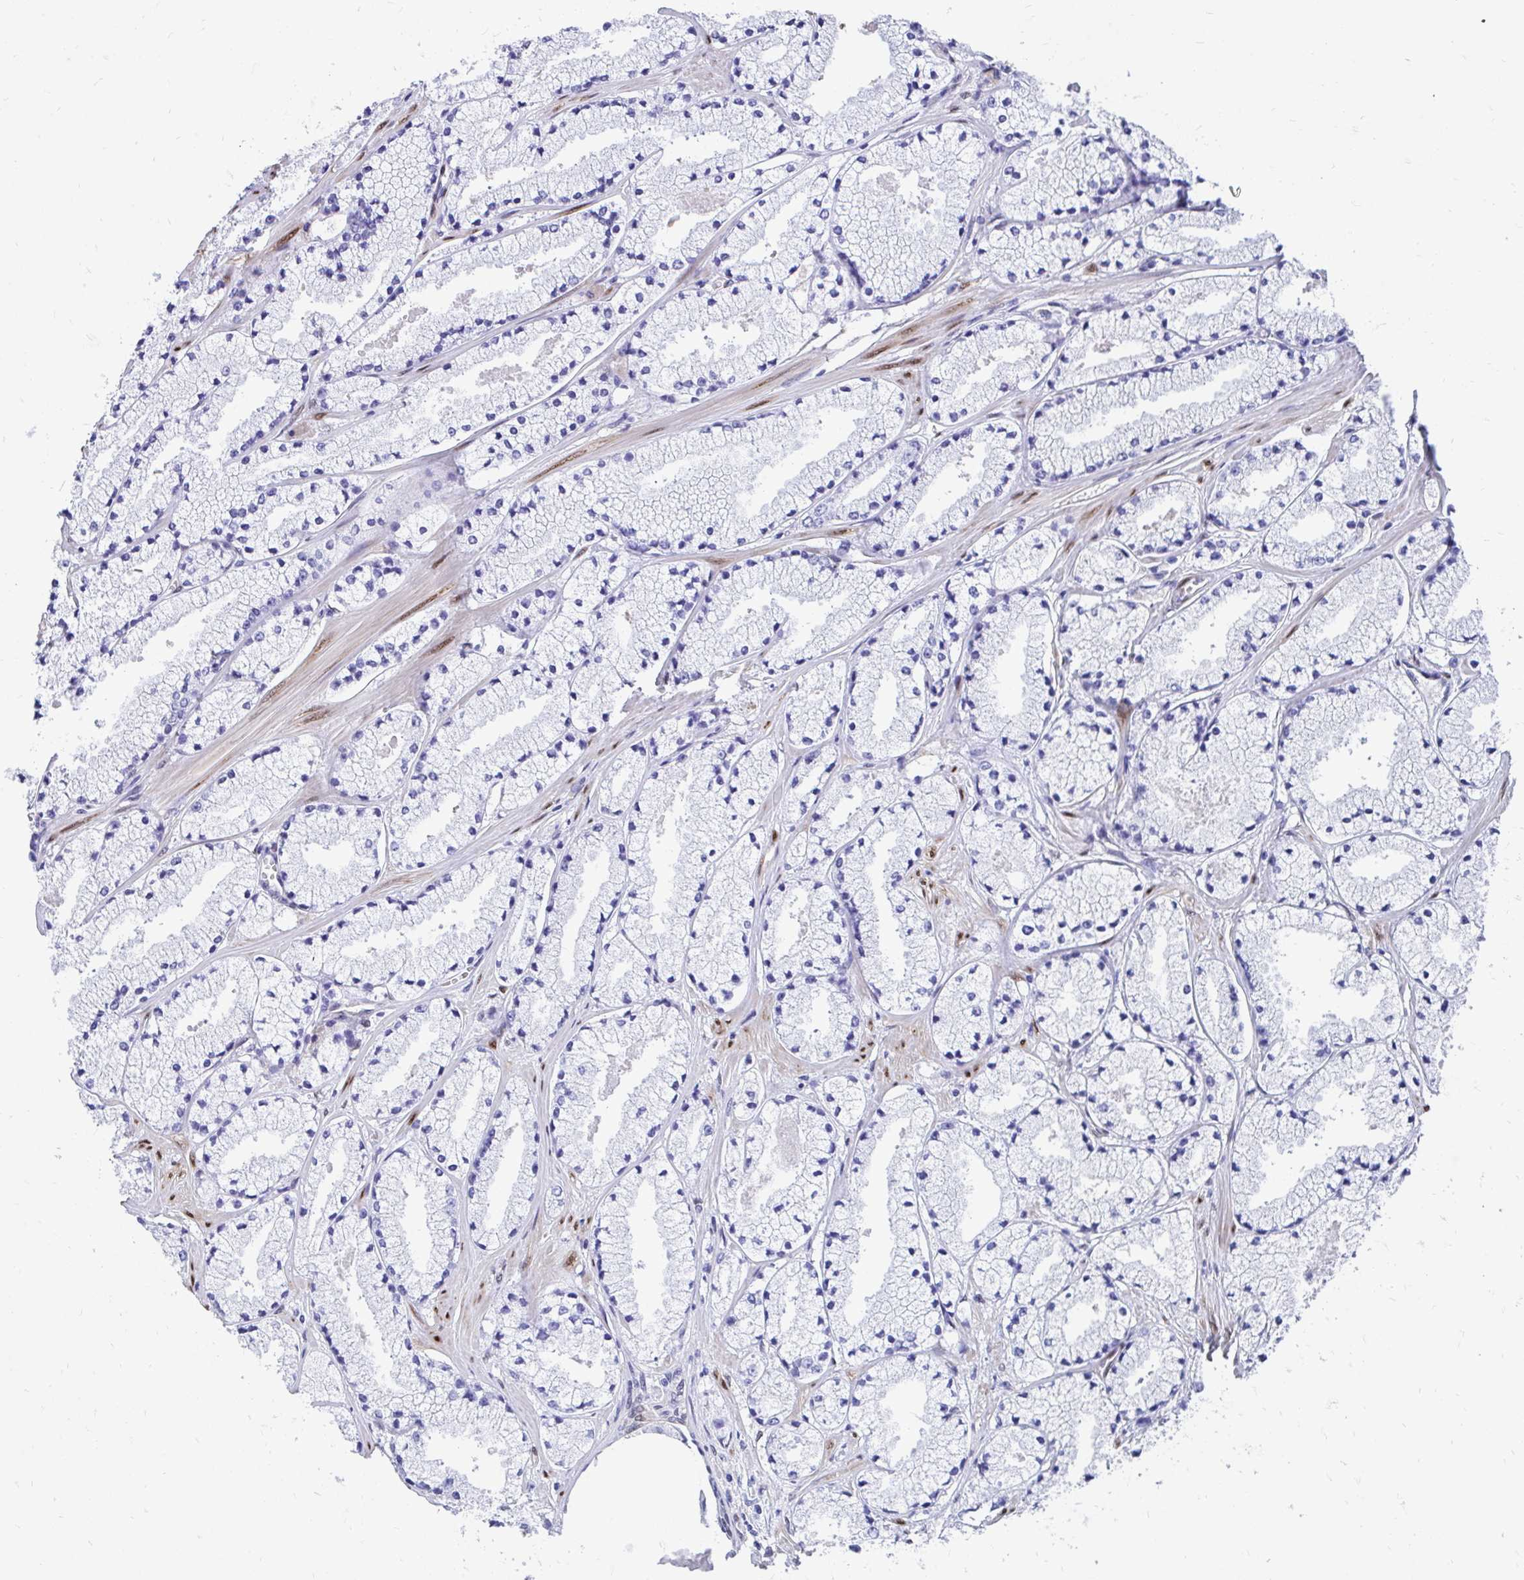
{"staining": {"intensity": "negative", "quantity": "none", "location": "none"}, "tissue": "prostate cancer", "cell_type": "Tumor cells", "image_type": "cancer", "snomed": [{"axis": "morphology", "description": "Adenocarcinoma, High grade"}, {"axis": "topography", "description": "Prostate"}], "caption": "Immunohistochemistry of prostate adenocarcinoma (high-grade) shows no staining in tumor cells.", "gene": "RBPMS", "patient": {"sex": "male", "age": 63}}